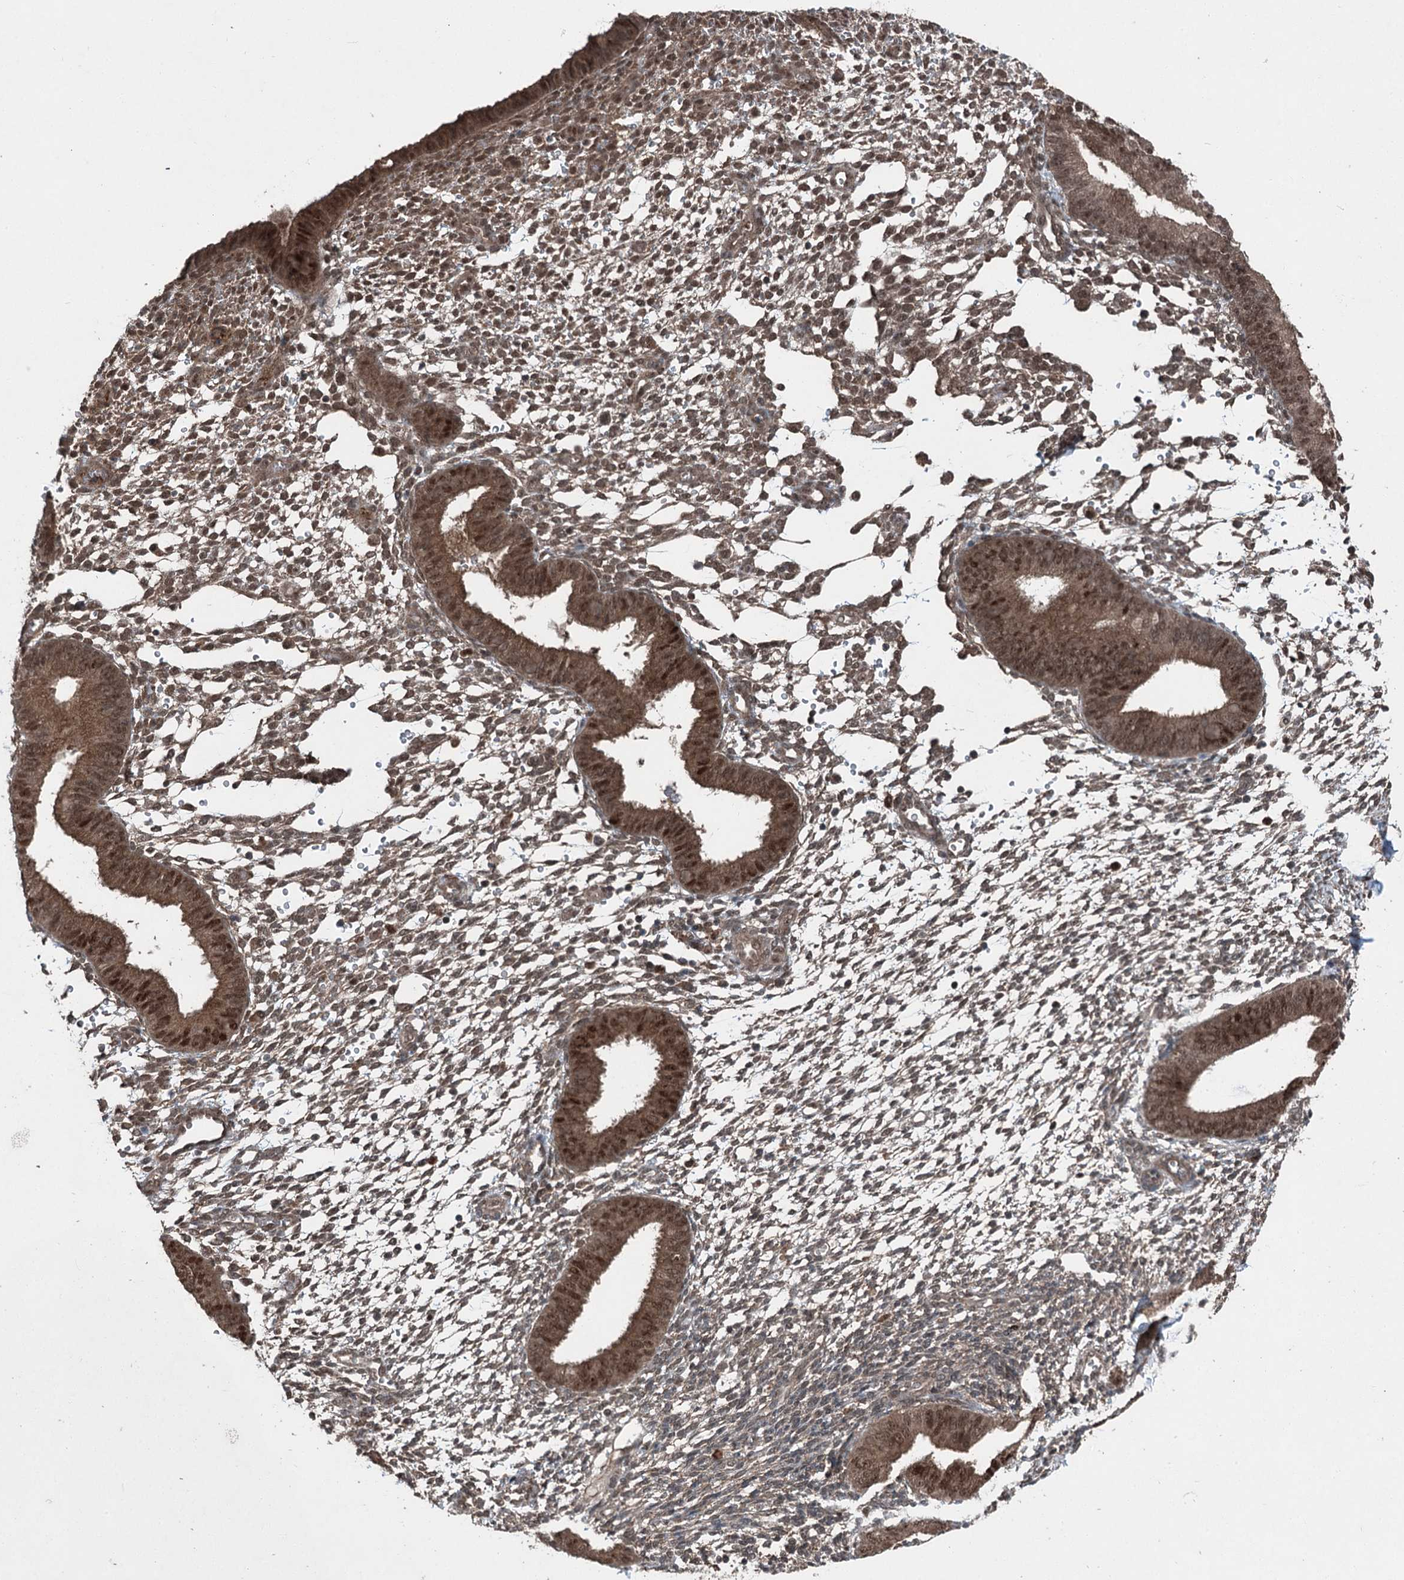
{"staining": {"intensity": "moderate", "quantity": "25%-75%", "location": "nuclear"}, "tissue": "endometrium", "cell_type": "Cells in endometrial stroma", "image_type": "normal", "snomed": [{"axis": "morphology", "description": "Normal tissue, NOS"}, {"axis": "topography", "description": "Uterus"}, {"axis": "topography", "description": "Endometrium"}], "caption": "Cells in endometrial stroma reveal moderate nuclear expression in approximately 25%-75% of cells in unremarkable endometrium.", "gene": "BORCS7", "patient": {"sex": "female", "age": 48}}